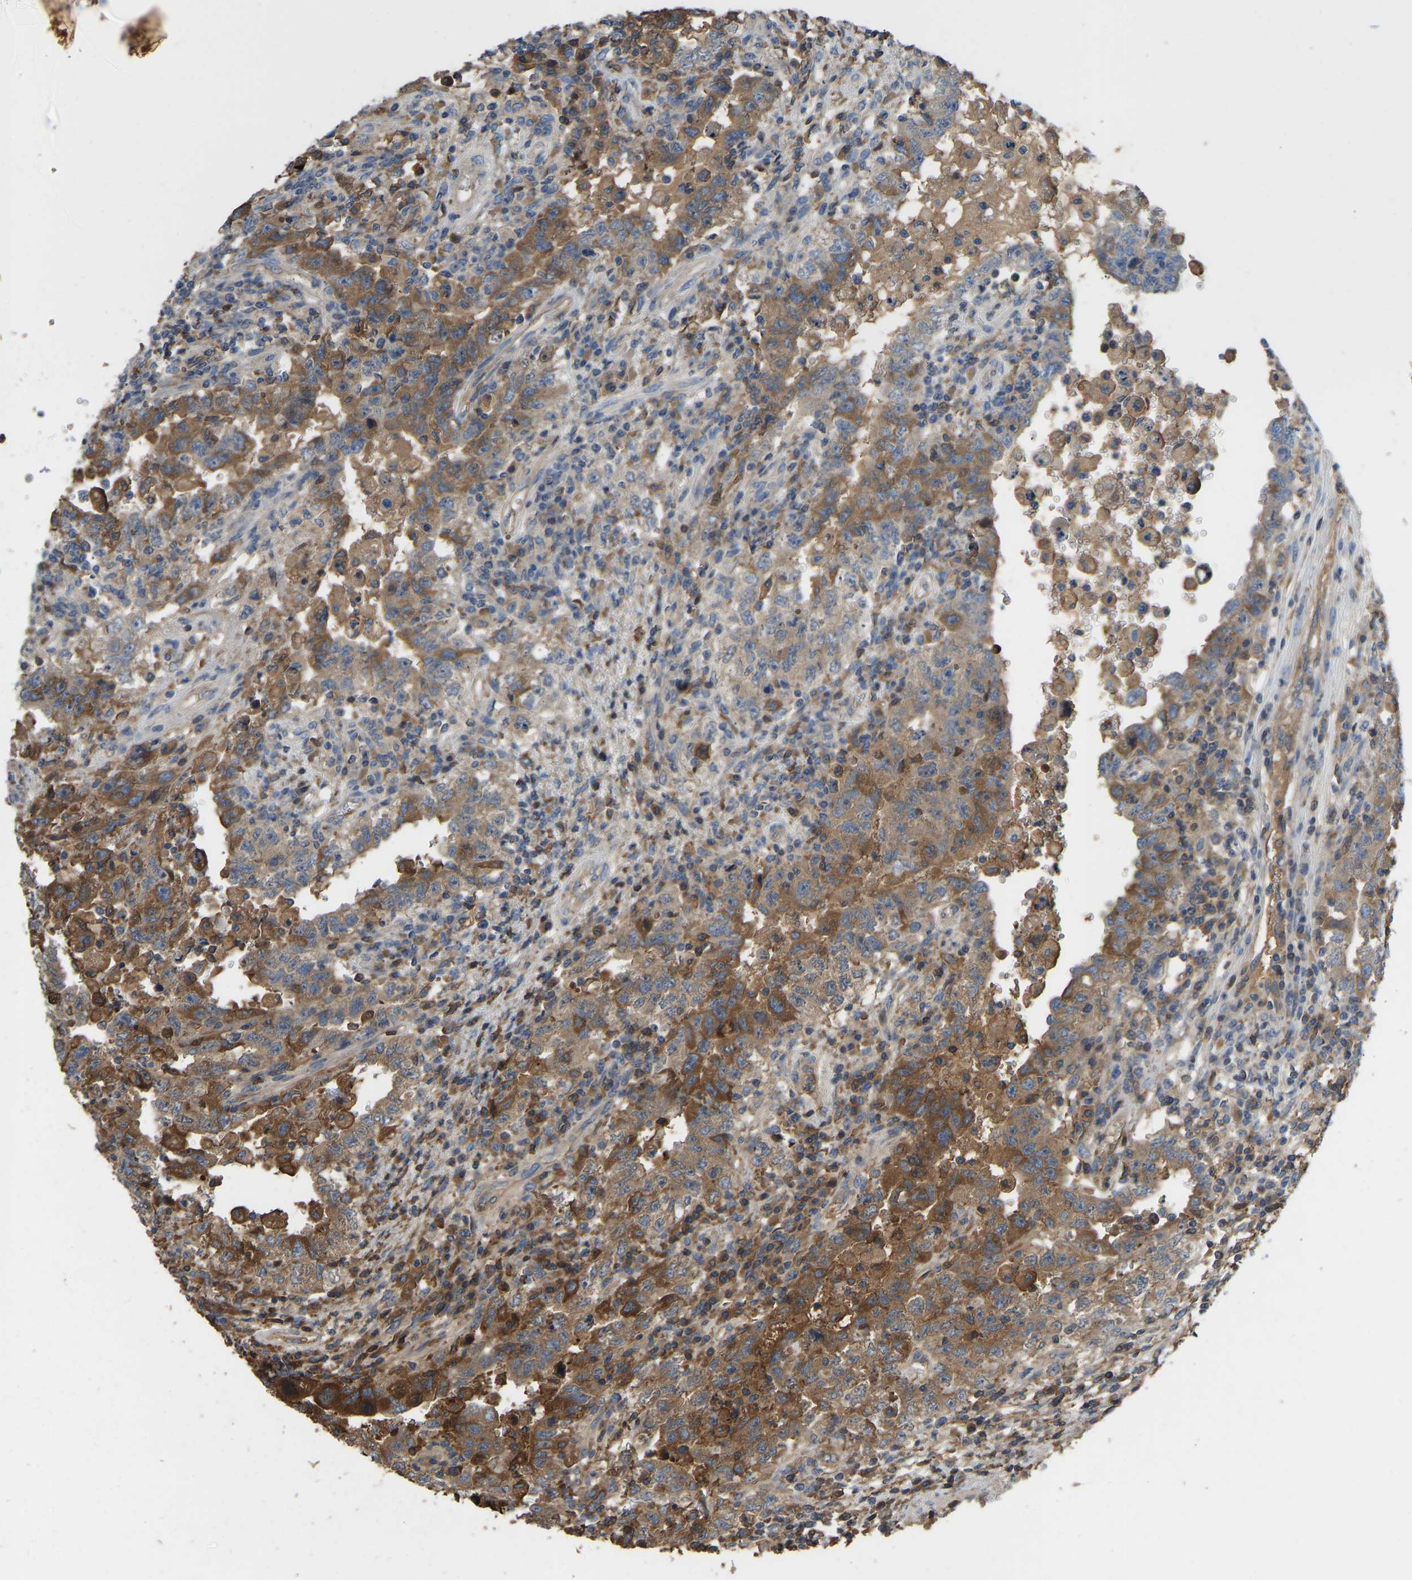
{"staining": {"intensity": "moderate", "quantity": ">75%", "location": "cytoplasmic/membranous"}, "tissue": "testis cancer", "cell_type": "Tumor cells", "image_type": "cancer", "snomed": [{"axis": "morphology", "description": "Carcinoma, Embryonal, NOS"}, {"axis": "topography", "description": "Testis"}], "caption": "The image shows a brown stain indicating the presence of a protein in the cytoplasmic/membranous of tumor cells in testis cancer (embryonal carcinoma).", "gene": "VCPKMT", "patient": {"sex": "male", "age": 26}}